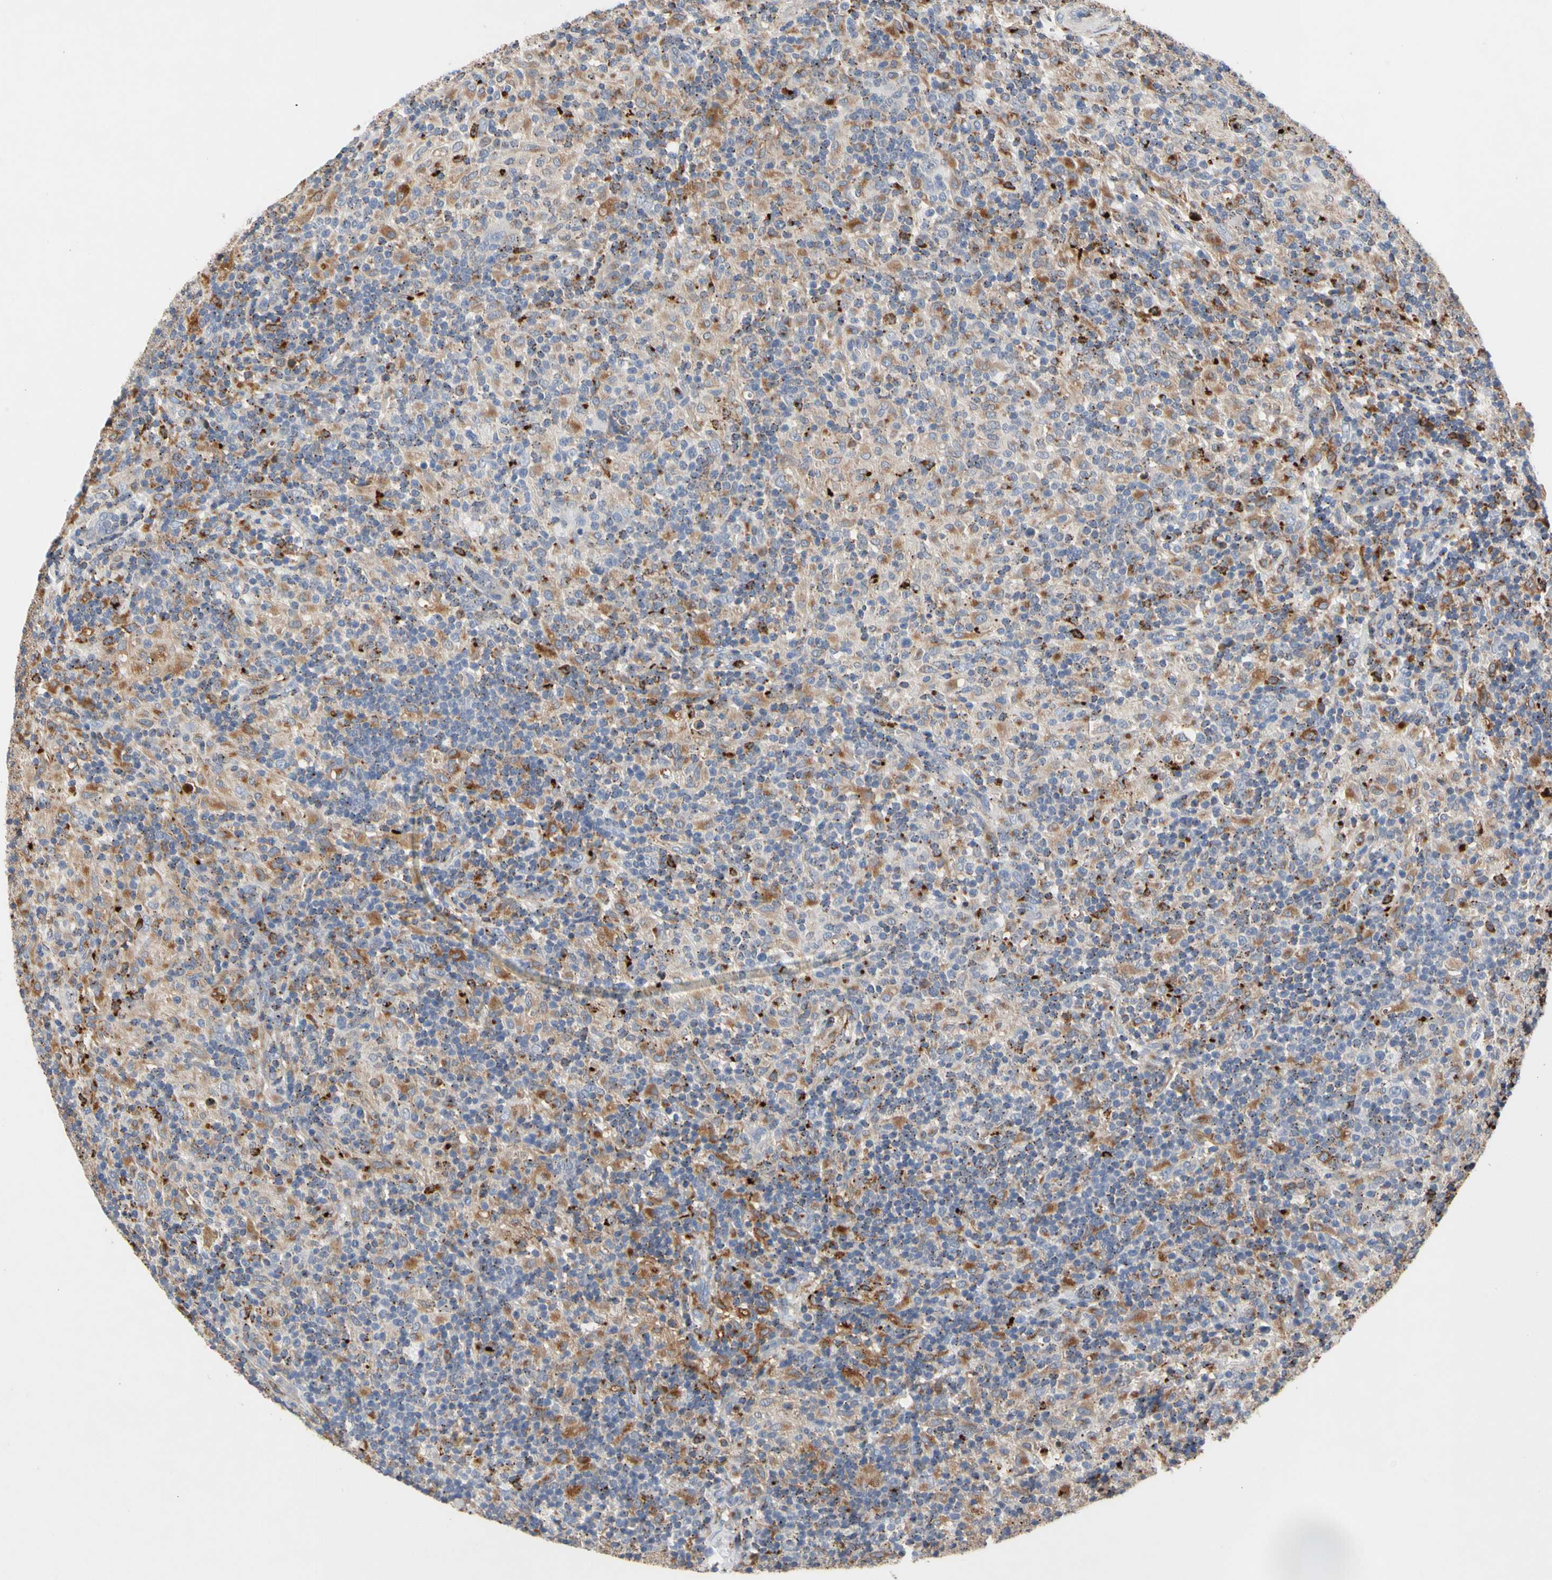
{"staining": {"intensity": "negative", "quantity": "none", "location": "none"}, "tissue": "lymphoma", "cell_type": "Tumor cells", "image_type": "cancer", "snomed": [{"axis": "morphology", "description": "Hodgkin's disease, NOS"}, {"axis": "topography", "description": "Lymph node"}], "caption": "The immunohistochemistry micrograph has no significant expression in tumor cells of Hodgkin's disease tissue.", "gene": "ADA2", "patient": {"sex": "male", "age": 70}}